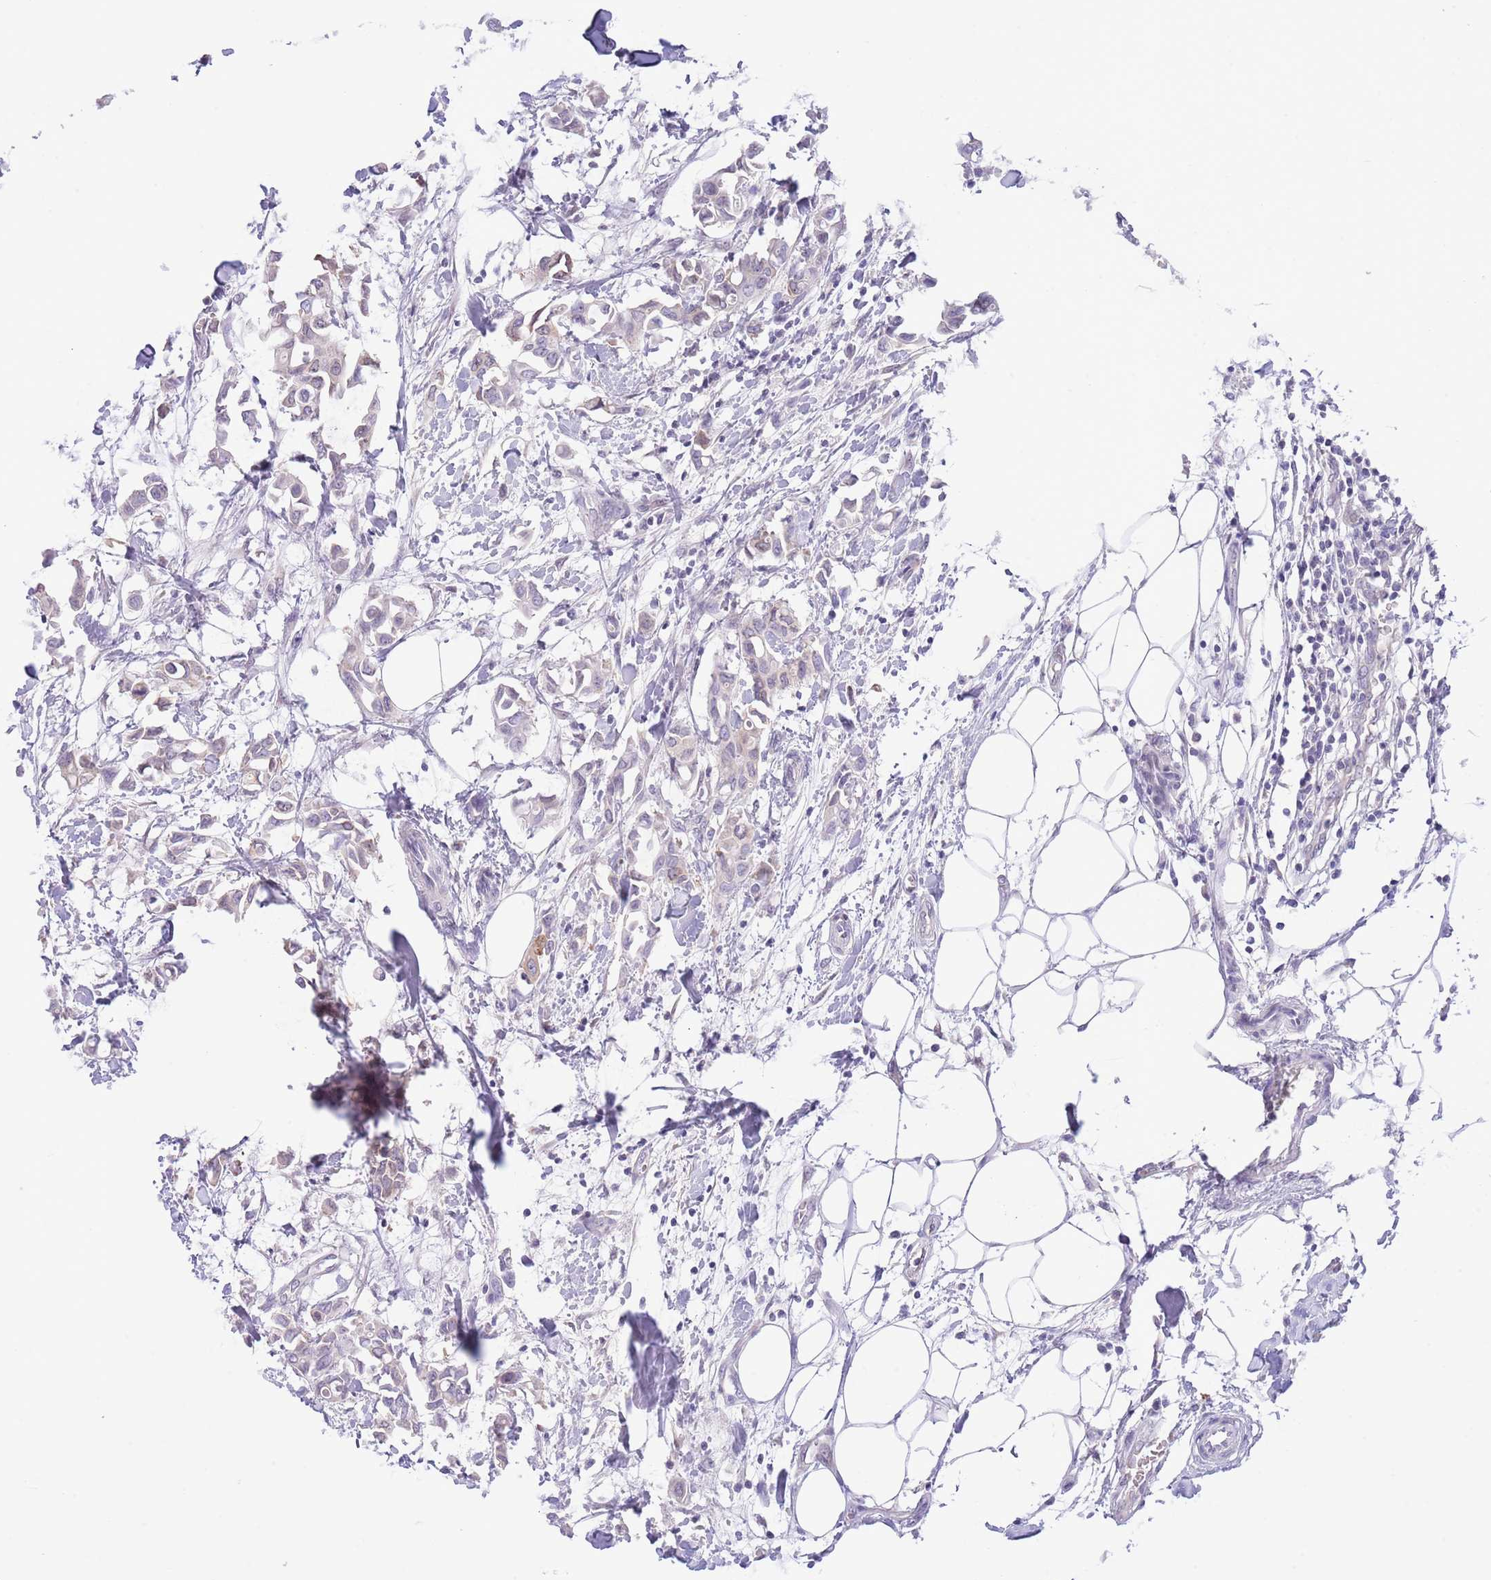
{"staining": {"intensity": "weak", "quantity": "25%-75%", "location": "cytoplasmic/membranous"}, "tissue": "breast cancer", "cell_type": "Tumor cells", "image_type": "cancer", "snomed": [{"axis": "morphology", "description": "Duct carcinoma"}, {"axis": "topography", "description": "Breast"}], "caption": "A high-resolution photomicrograph shows IHC staining of breast cancer (intraductal carcinoma), which reveals weak cytoplasmic/membranous positivity in about 25%-75% of tumor cells. Nuclei are stained in blue.", "gene": "EBPL", "patient": {"sex": "female", "age": 41}}